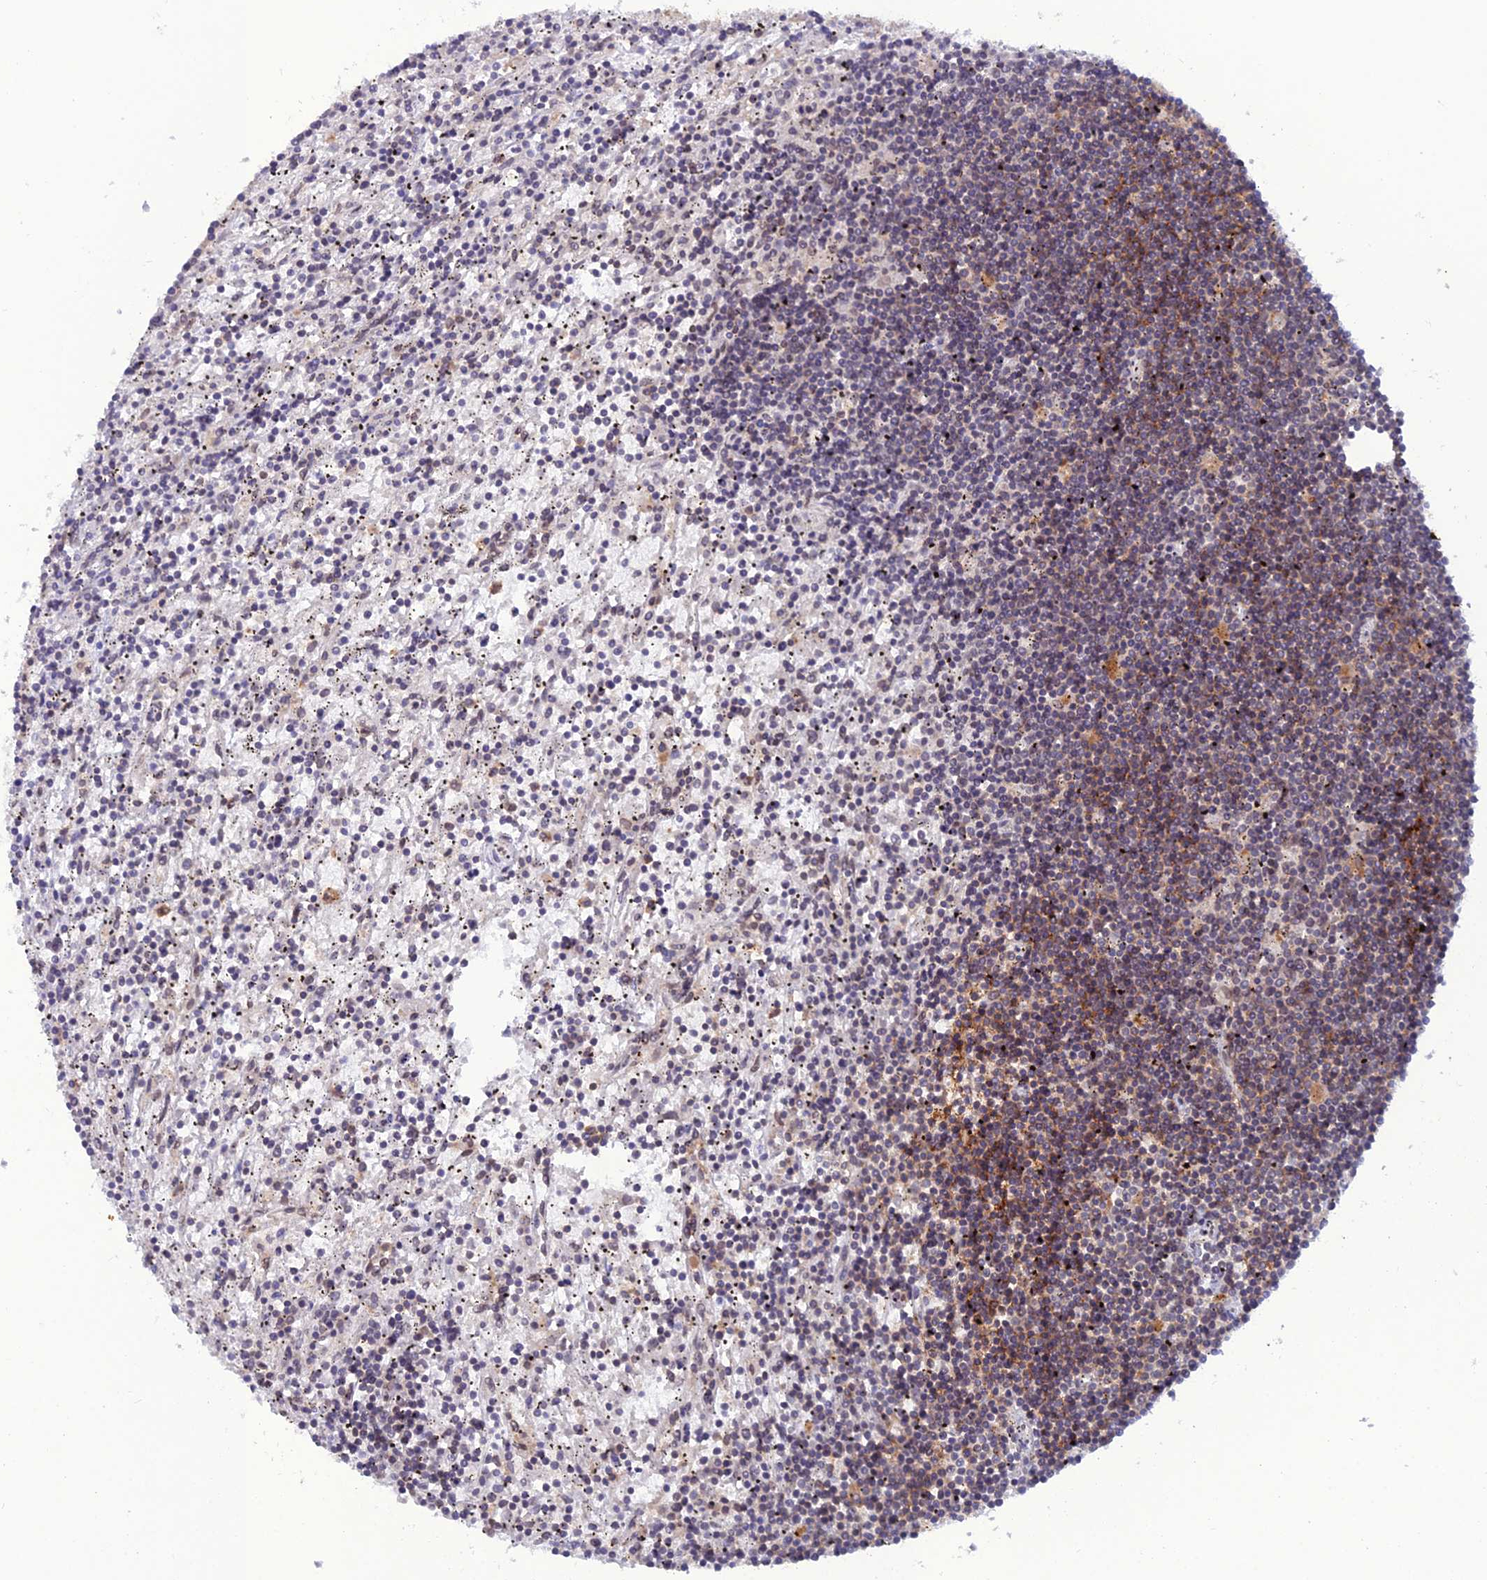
{"staining": {"intensity": "weak", "quantity": "25%-75%", "location": "cytoplasmic/membranous"}, "tissue": "lymphoma", "cell_type": "Tumor cells", "image_type": "cancer", "snomed": [{"axis": "morphology", "description": "Malignant lymphoma, non-Hodgkin's type, Low grade"}, {"axis": "topography", "description": "Spleen"}], "caption": "Brown immunohistochemical staining in human malignant lymphoma, non-Hodgkin's type (low-grade) shows weak cytoplasmic/membranous staining in about 25%-75% of tumor cells.", "gene": "WDR46", "patient": {"sex": "male", "age": 76}}